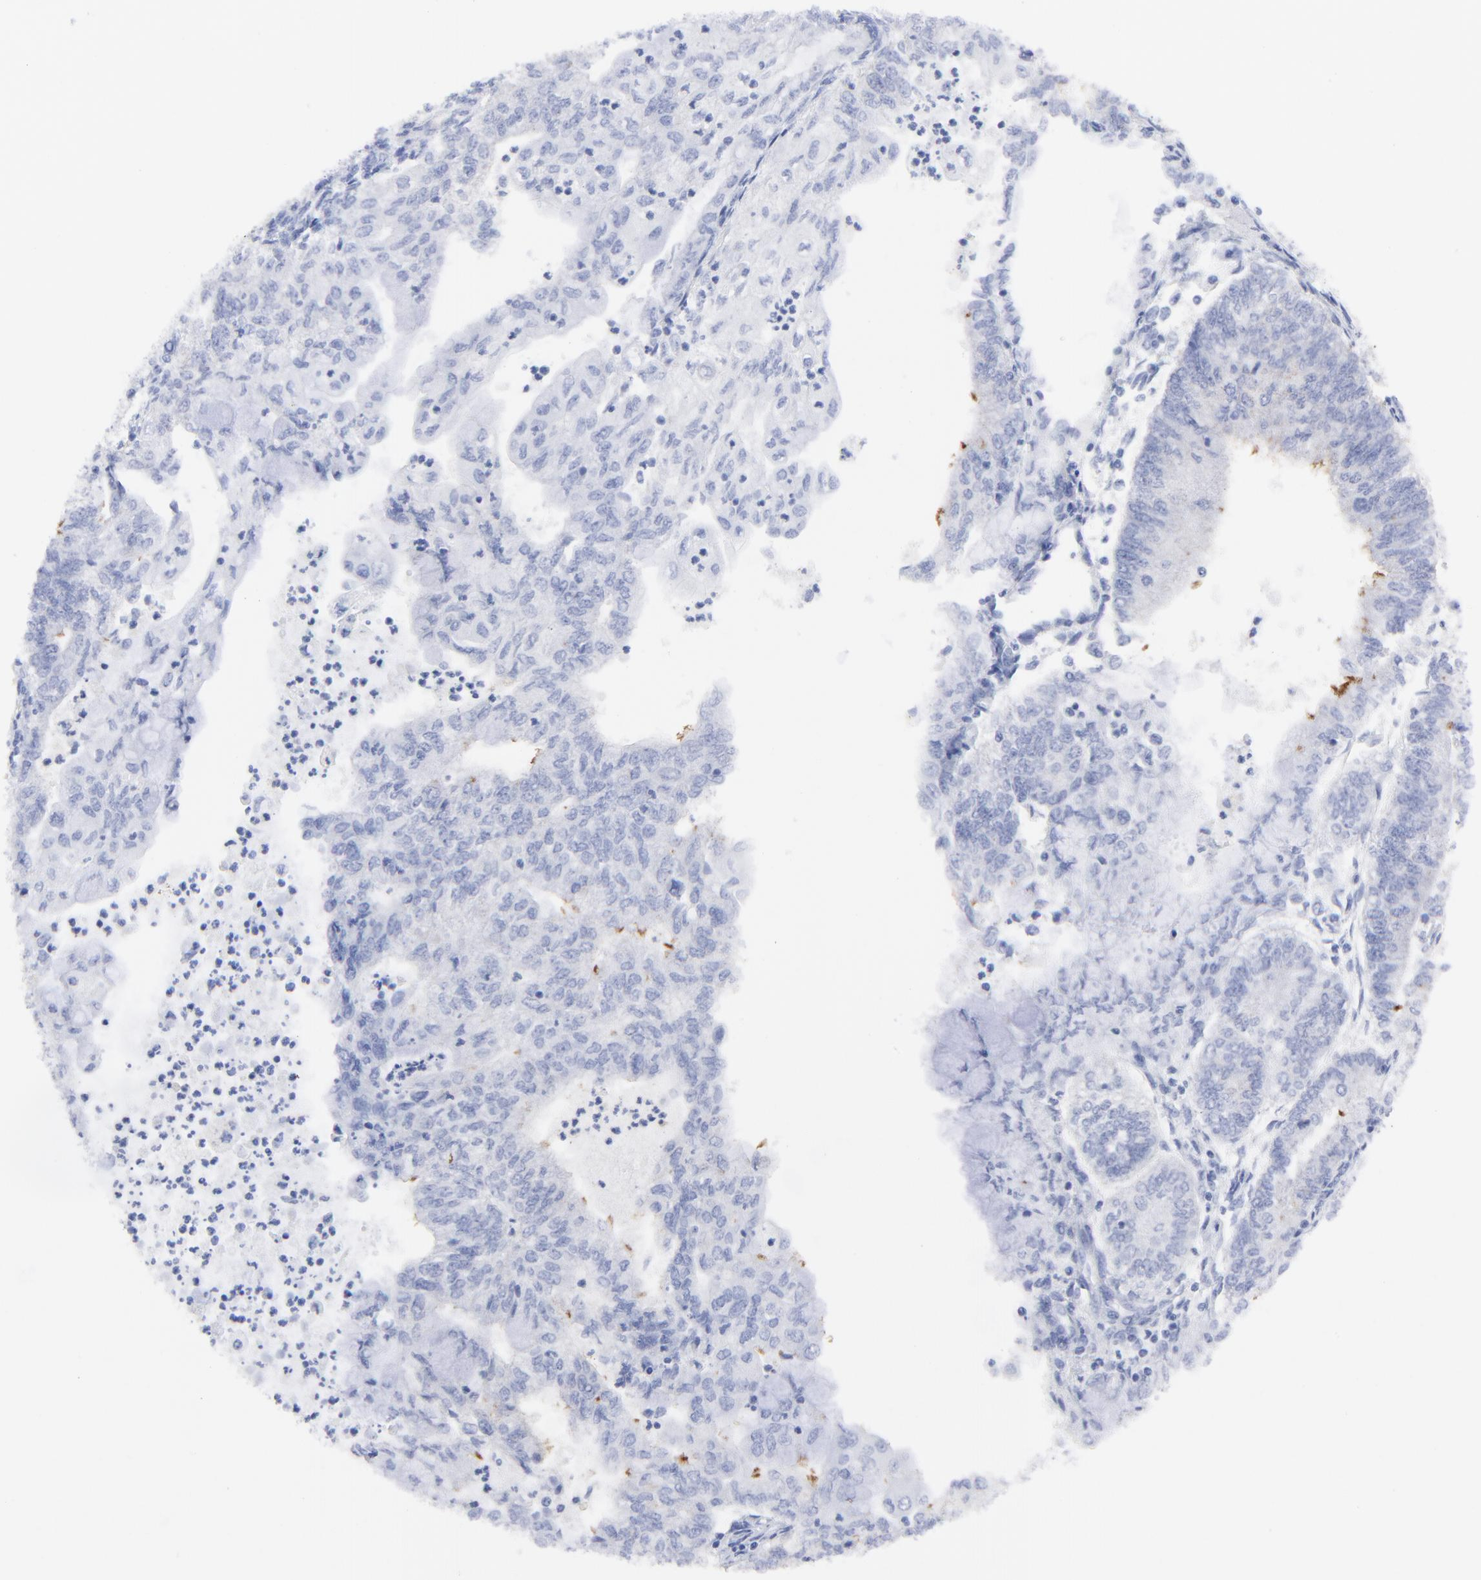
{"staining": {"intensity": "moderate", "quantity": "<25%", "location": "cytoplasmic/membranous"}, "tissue": "endometrial cancer", "cell_type": "Tumor cells", "image_type": "cancer", "snomed": [{"axis": "morphology", "description": "Adenocarcinoma, NOS"}, {"axis": "topography", "description": "Endometrium"}], "caption": "IHC (DAB (3,3'-diaminobenzidine)) staining of human endometrial adenocarcinoma demonstrates moderate cytoplasmic/membranous protein staining in approximately <25% of tumor cells.", "gene": "CNTN3", "patient": {"sex": "female", "age": 59}}